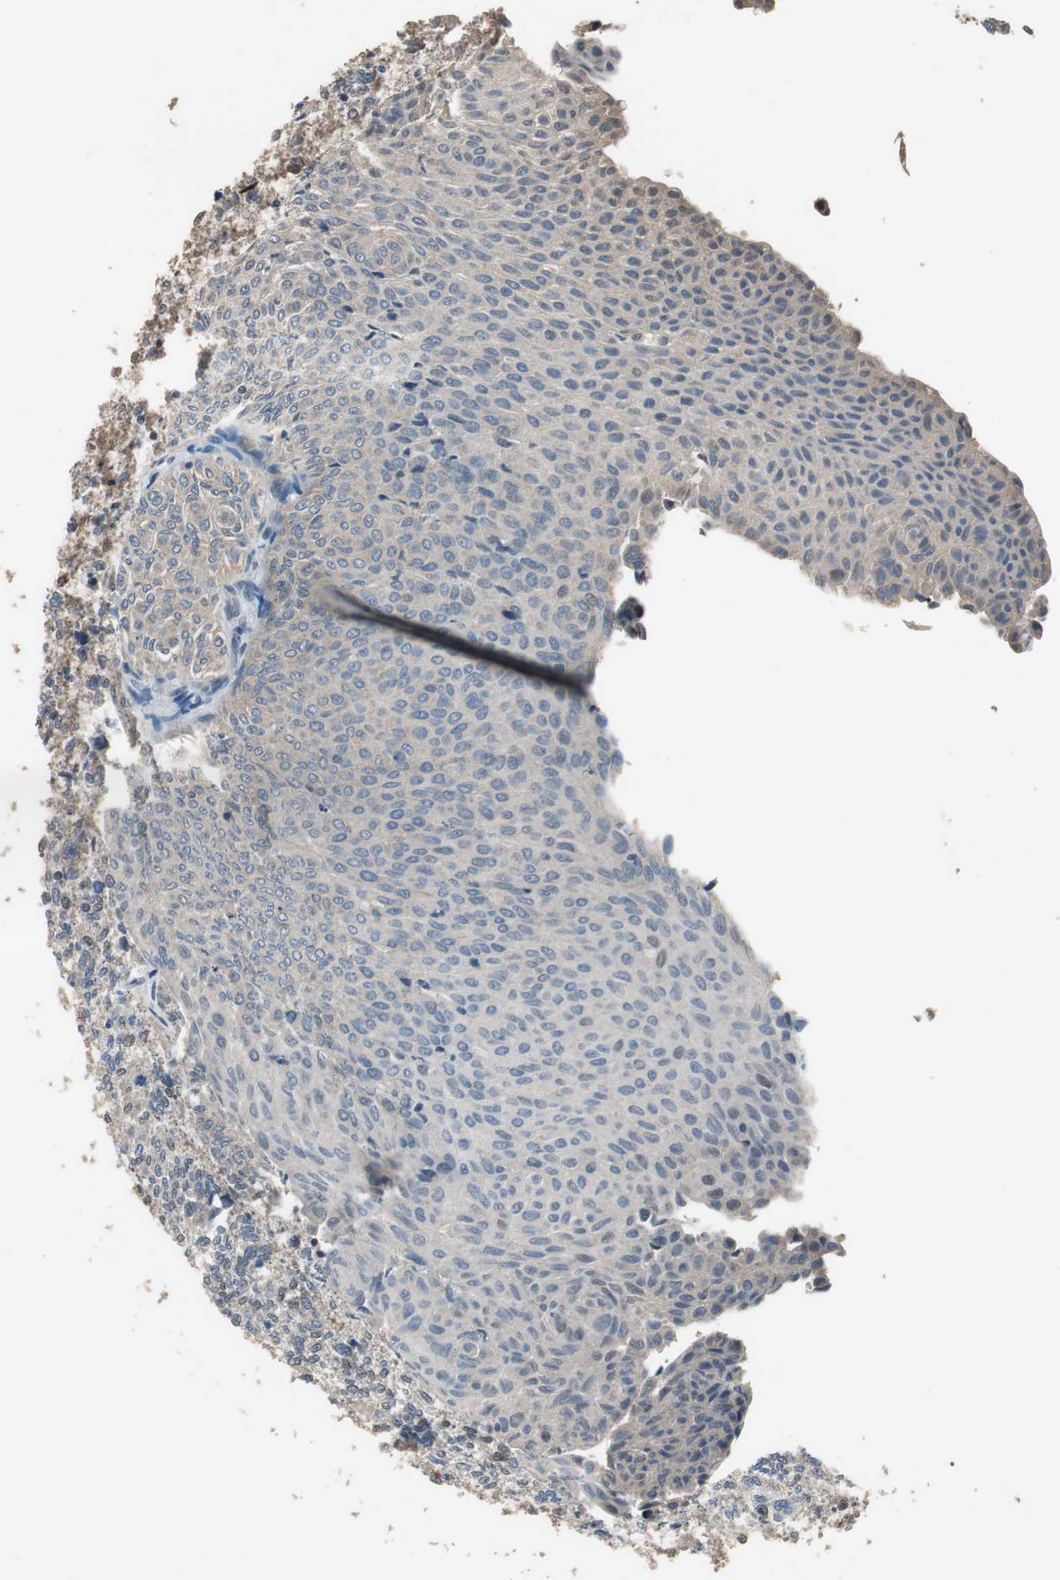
{"staining": {"intensity": "negative", "quantity": "none", "location": "none"}, "tissue": "urothelial cancer", "cell_type": "Tumor cells", "image_type": "cancer", "snomed": [{"axis": "morphology", "description": "Urothelial carcinoma, Low grade"}, {"axis": "topography", "description": "Urinary bladder"}], "caption": "Immunohistochemistry (IHC) image of neoplastic tissue: urothelial carcinoma (low-grade) stained with DAB reveals no significant protein expression in tumor cells.", "gene": "PI4KB", "patient": {"sex": "male", "age": 78}}